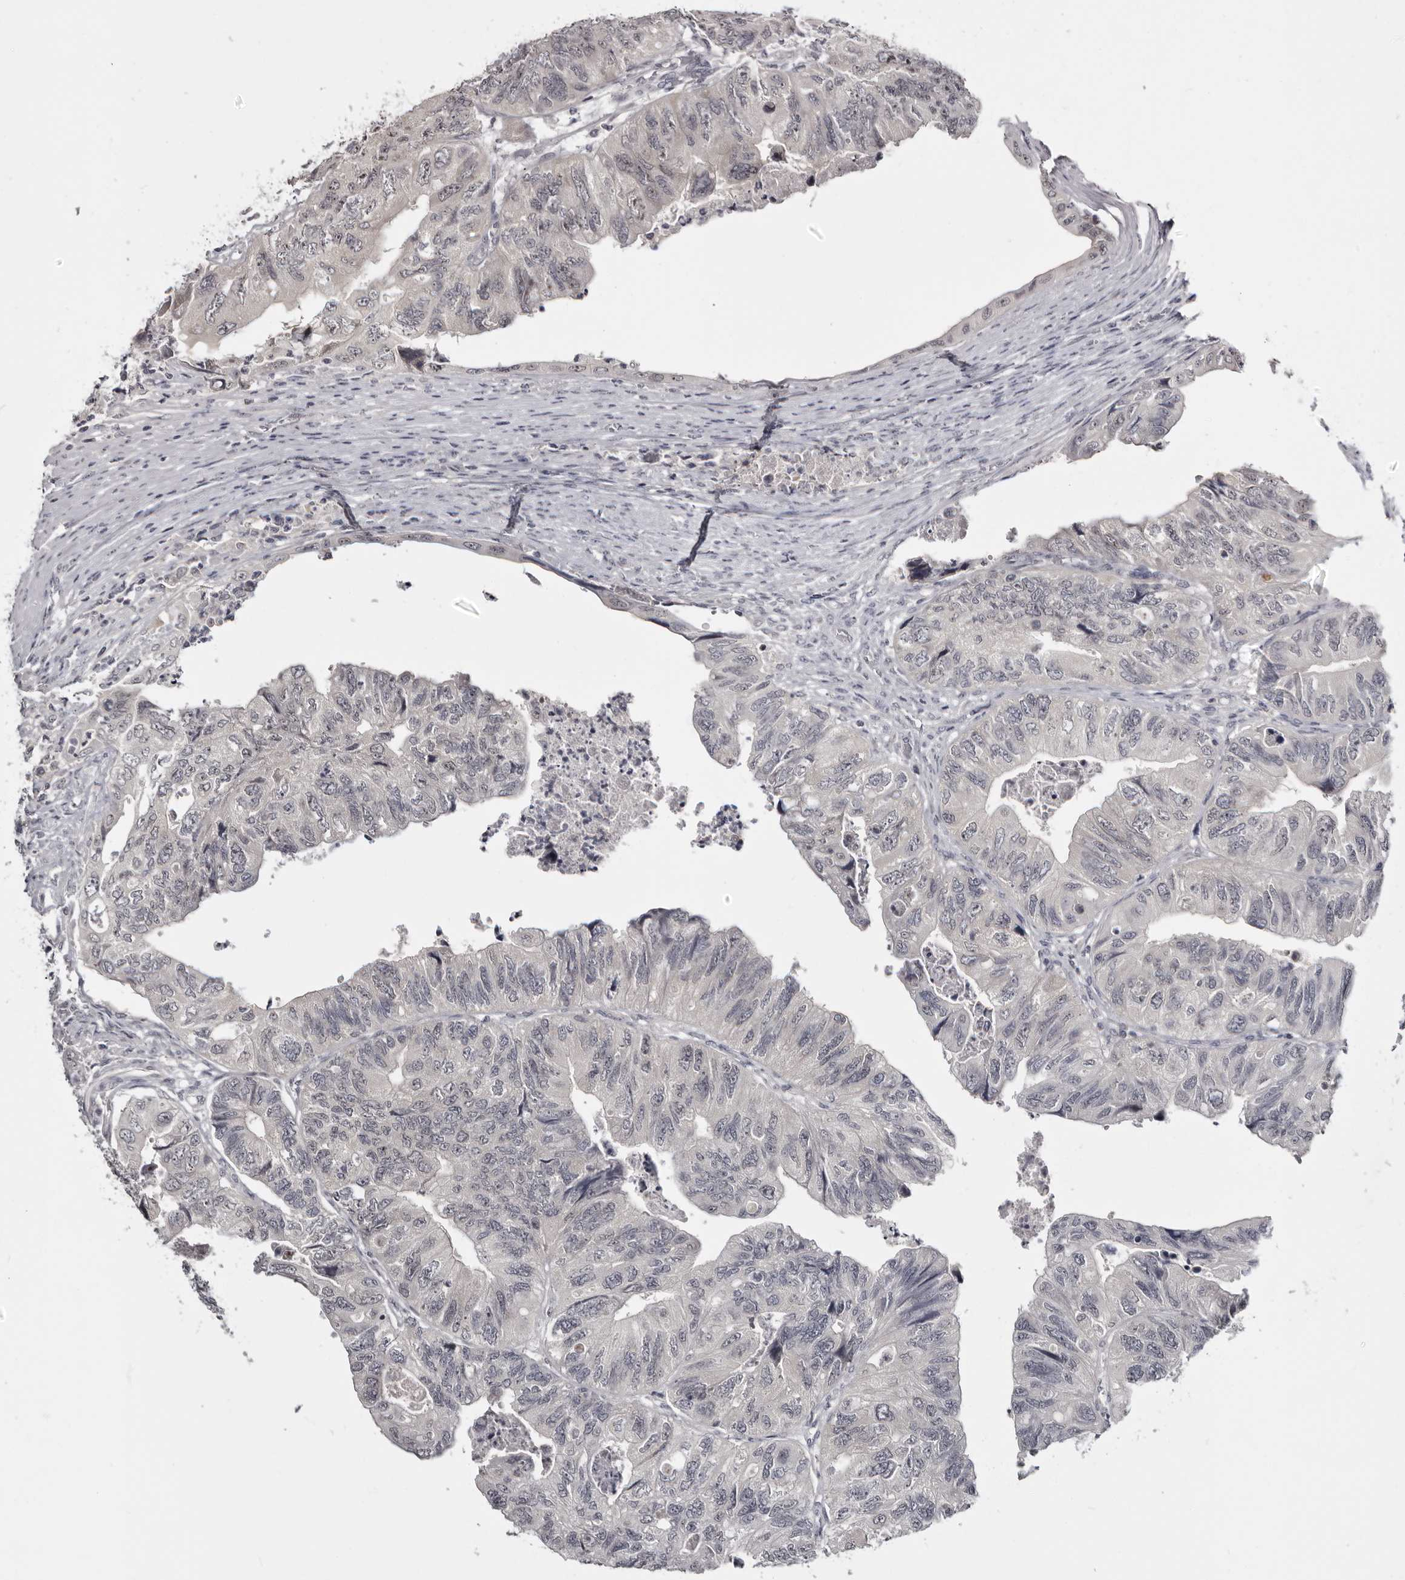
{"staining": {"intensity": "moderate", "quantity": "<25%", "location": "nuclear"}, "tissue": "colorectal cancer", "cell_type": "Tumor cells", "image_type": "cancer", "snomed": [{"axis": "morphology", "description": "Adenocarcinoma, NOS"}, {"axis": "topography", "description": "Rectum"}], "caption": "Immunohistochemical staining of human colorectal cancer (adenocarcinoma) shows moderate nuclear protein expression in approximately <25% of tumor cells. The staining was performed using DAB to visualize the protein expression in brown, while the nuclei were stained in blue with hematoxylin (Magnification: 20x).", "gene": "MRTO4", "patient": {"sex": "male", "age": 63}}